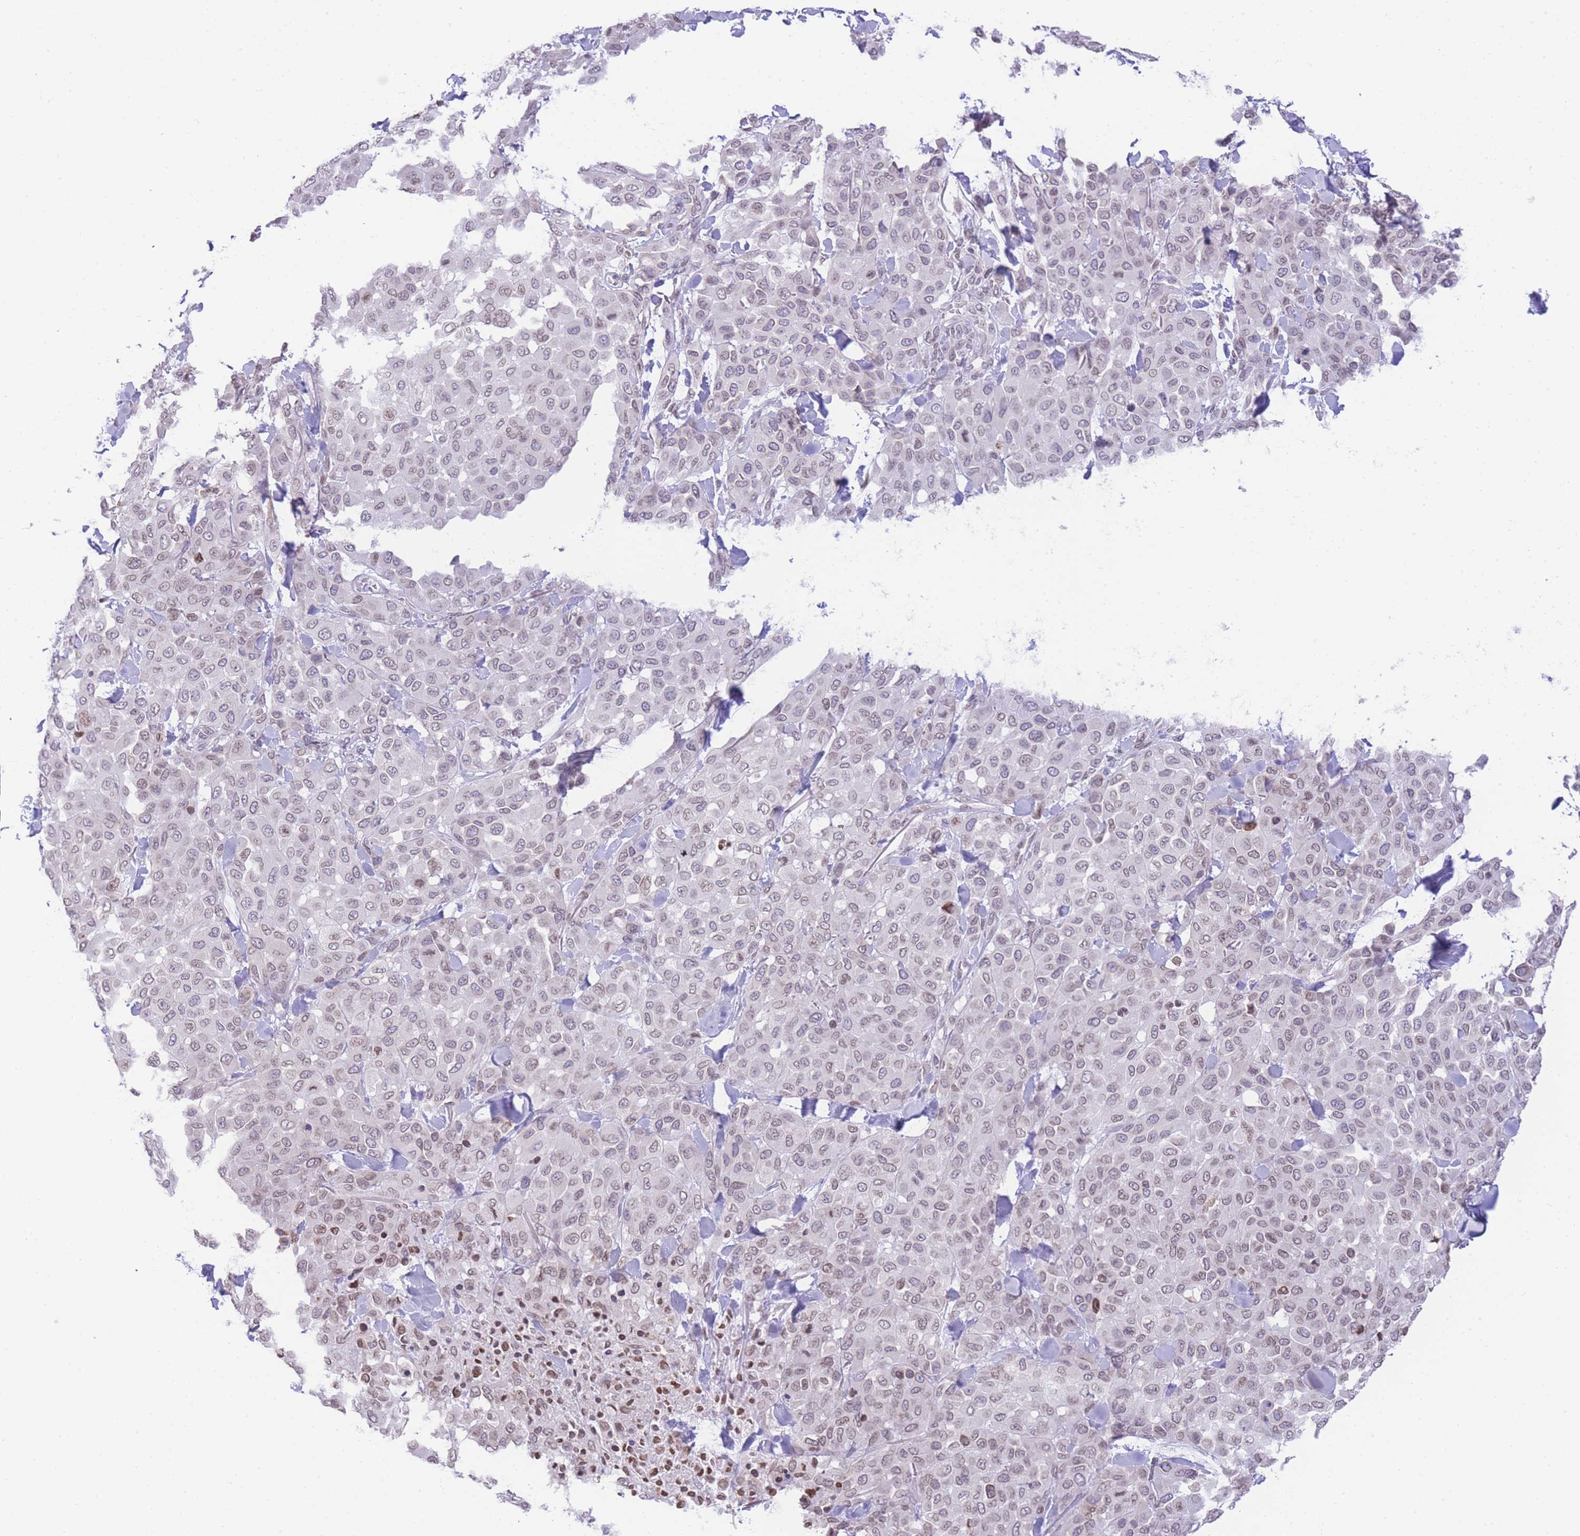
{"staining": {"intensity": "weak", "quantity": ">75%", "location": "nuclear"}, "tissue": "melanoma", "cell_type": "Tumor cells", "image_type": "cancer", "snomed": [{"axis": "morphology", "description": "Malignant melanoma, Metastatic site"}, {"axis": "topography", "description": "Skin"}], "caption": "A brown stain highlights weak nuclear positivity of a protein in human melanoma tumor cells. Nuclei are stained in blue.", "gene": "OR10AD1", "patient": {"sex": "female", "age": 81}}